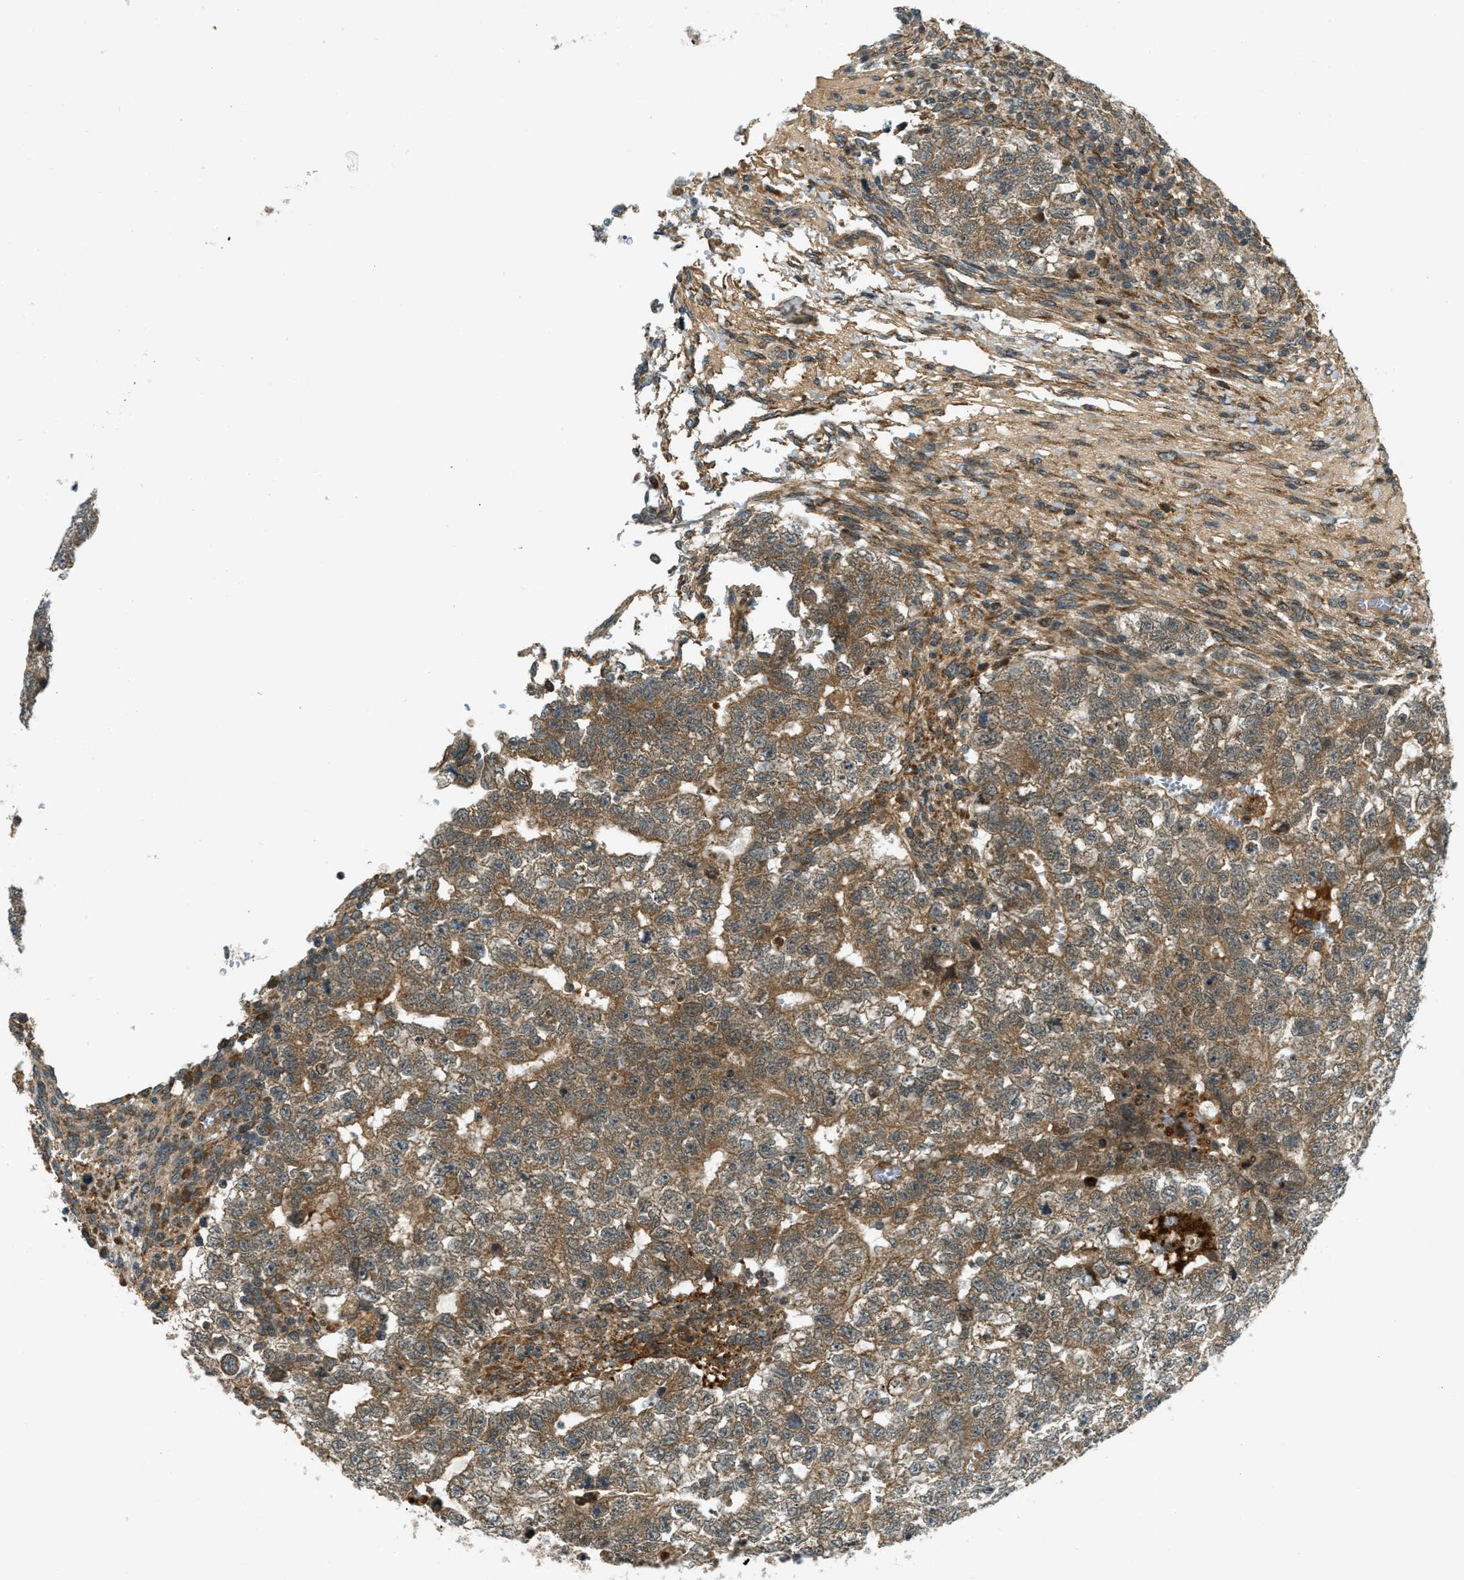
{"staining": {"intensity": "weak", "quantity": ">75%", "location": "cytoplasmic/membranous"}, "tissue": "testis cancer", "cell_type": "Tumor cells", "image_type": "cancer", "snomed": [{"axis": "morphology", "description": "Seminoma, NOS"}, {"axis": "morphology", "description": "Carcinoma, Embryonal, NOS"}, {"axis": "topography", "description": "Testis"}], "caption": "Weak cytoplasmic/membranous staining is present in about >75% of tumor cells in testis embryonal carcinoma.", "gene": "EIF2AK3", "patient": {"sex": "male", "age": 38}}